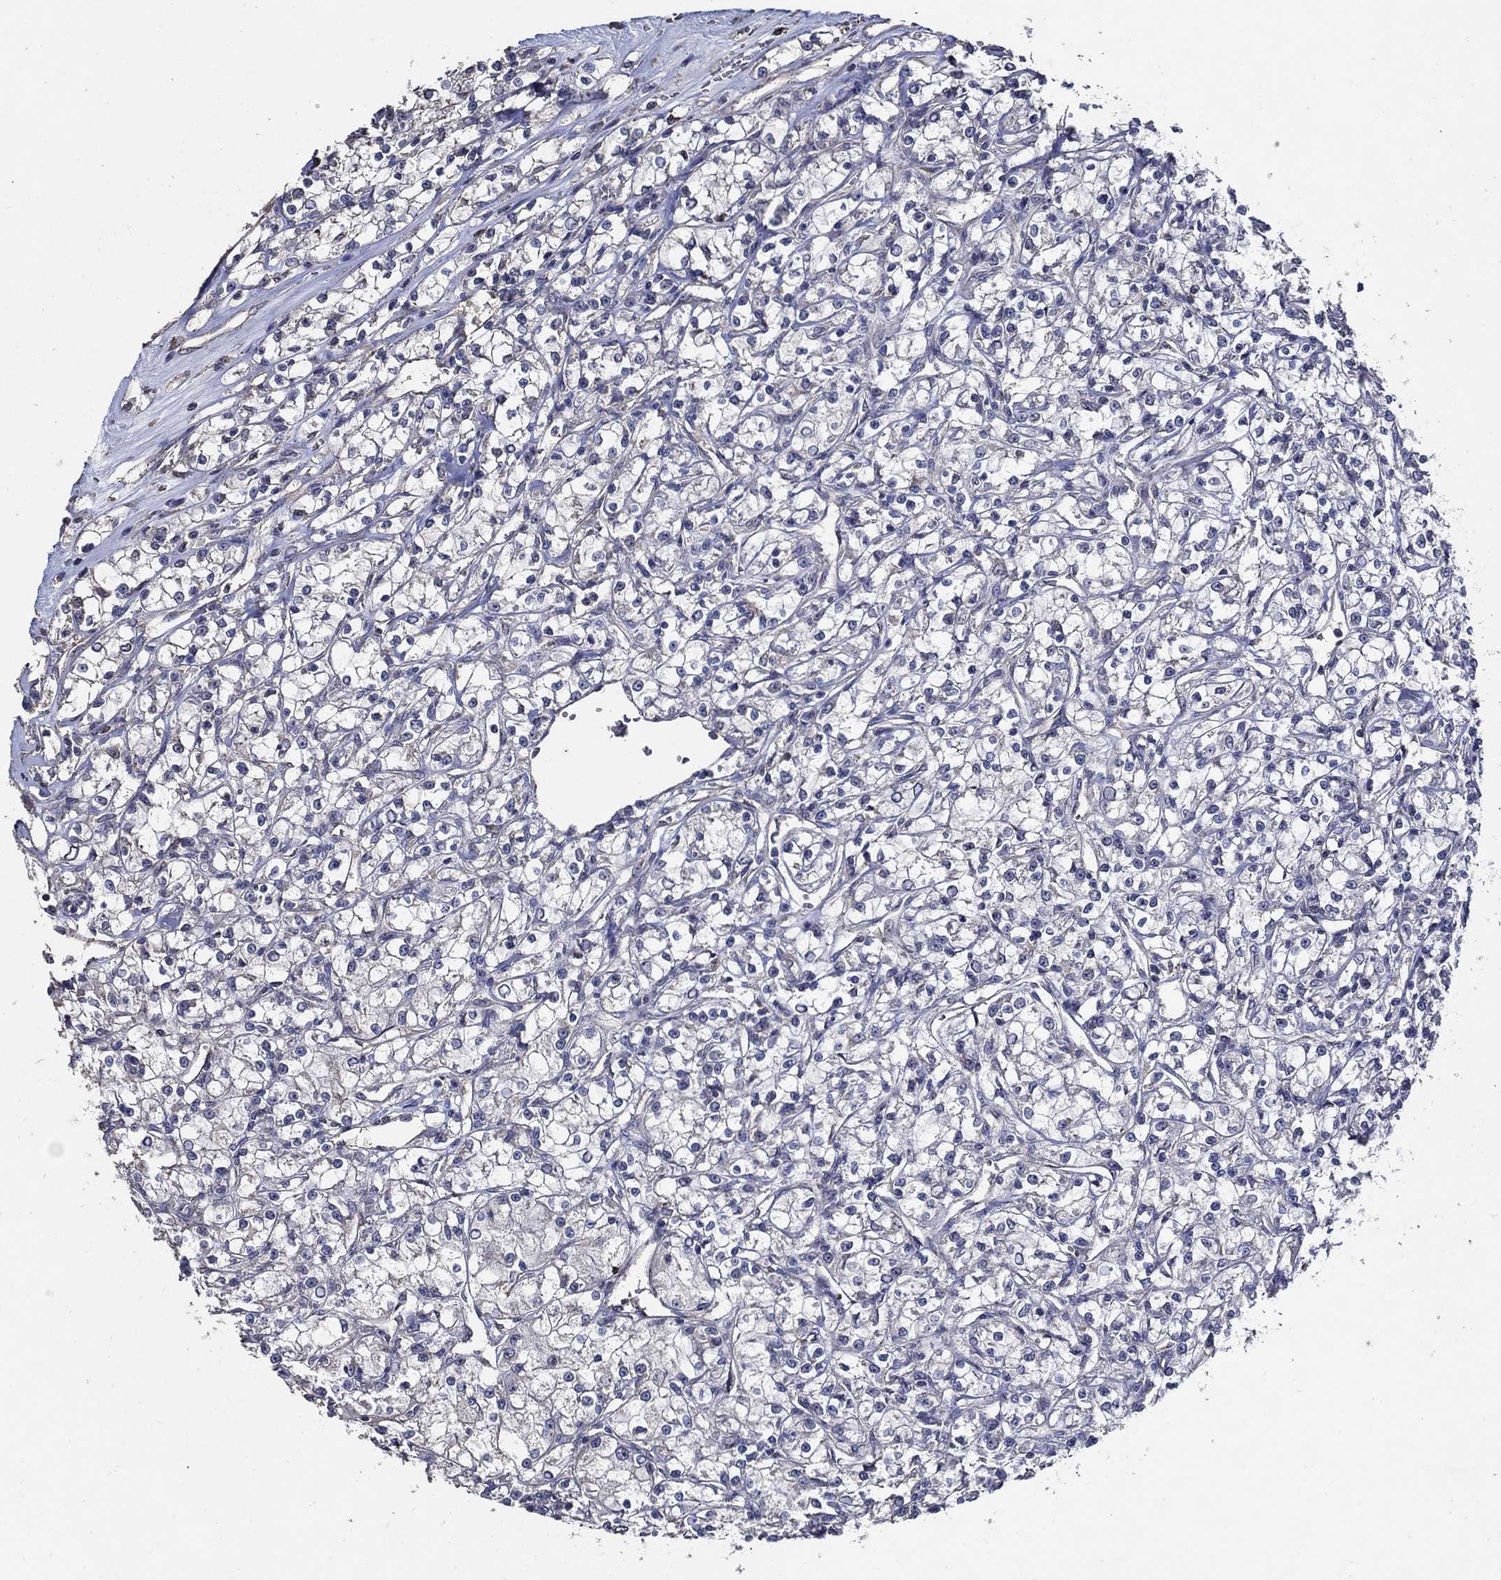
{"staining": {"intensity": "negative", "quantity": "none", "location": "none"}, "tissue": "renal cancer", "cell_type": "Tumor cells", "image_type": "cancer", "snomed": [{"axis": "morphology", "description": "Adenocarcinoma, NOS"}, {"axis": "topography", "description": "Kidney"}], "caption": "Tumor cells are negative for brown protein staining in renal cancer.", "gene": "HAP1", "patient": {"sex": "female", "age": 59}}